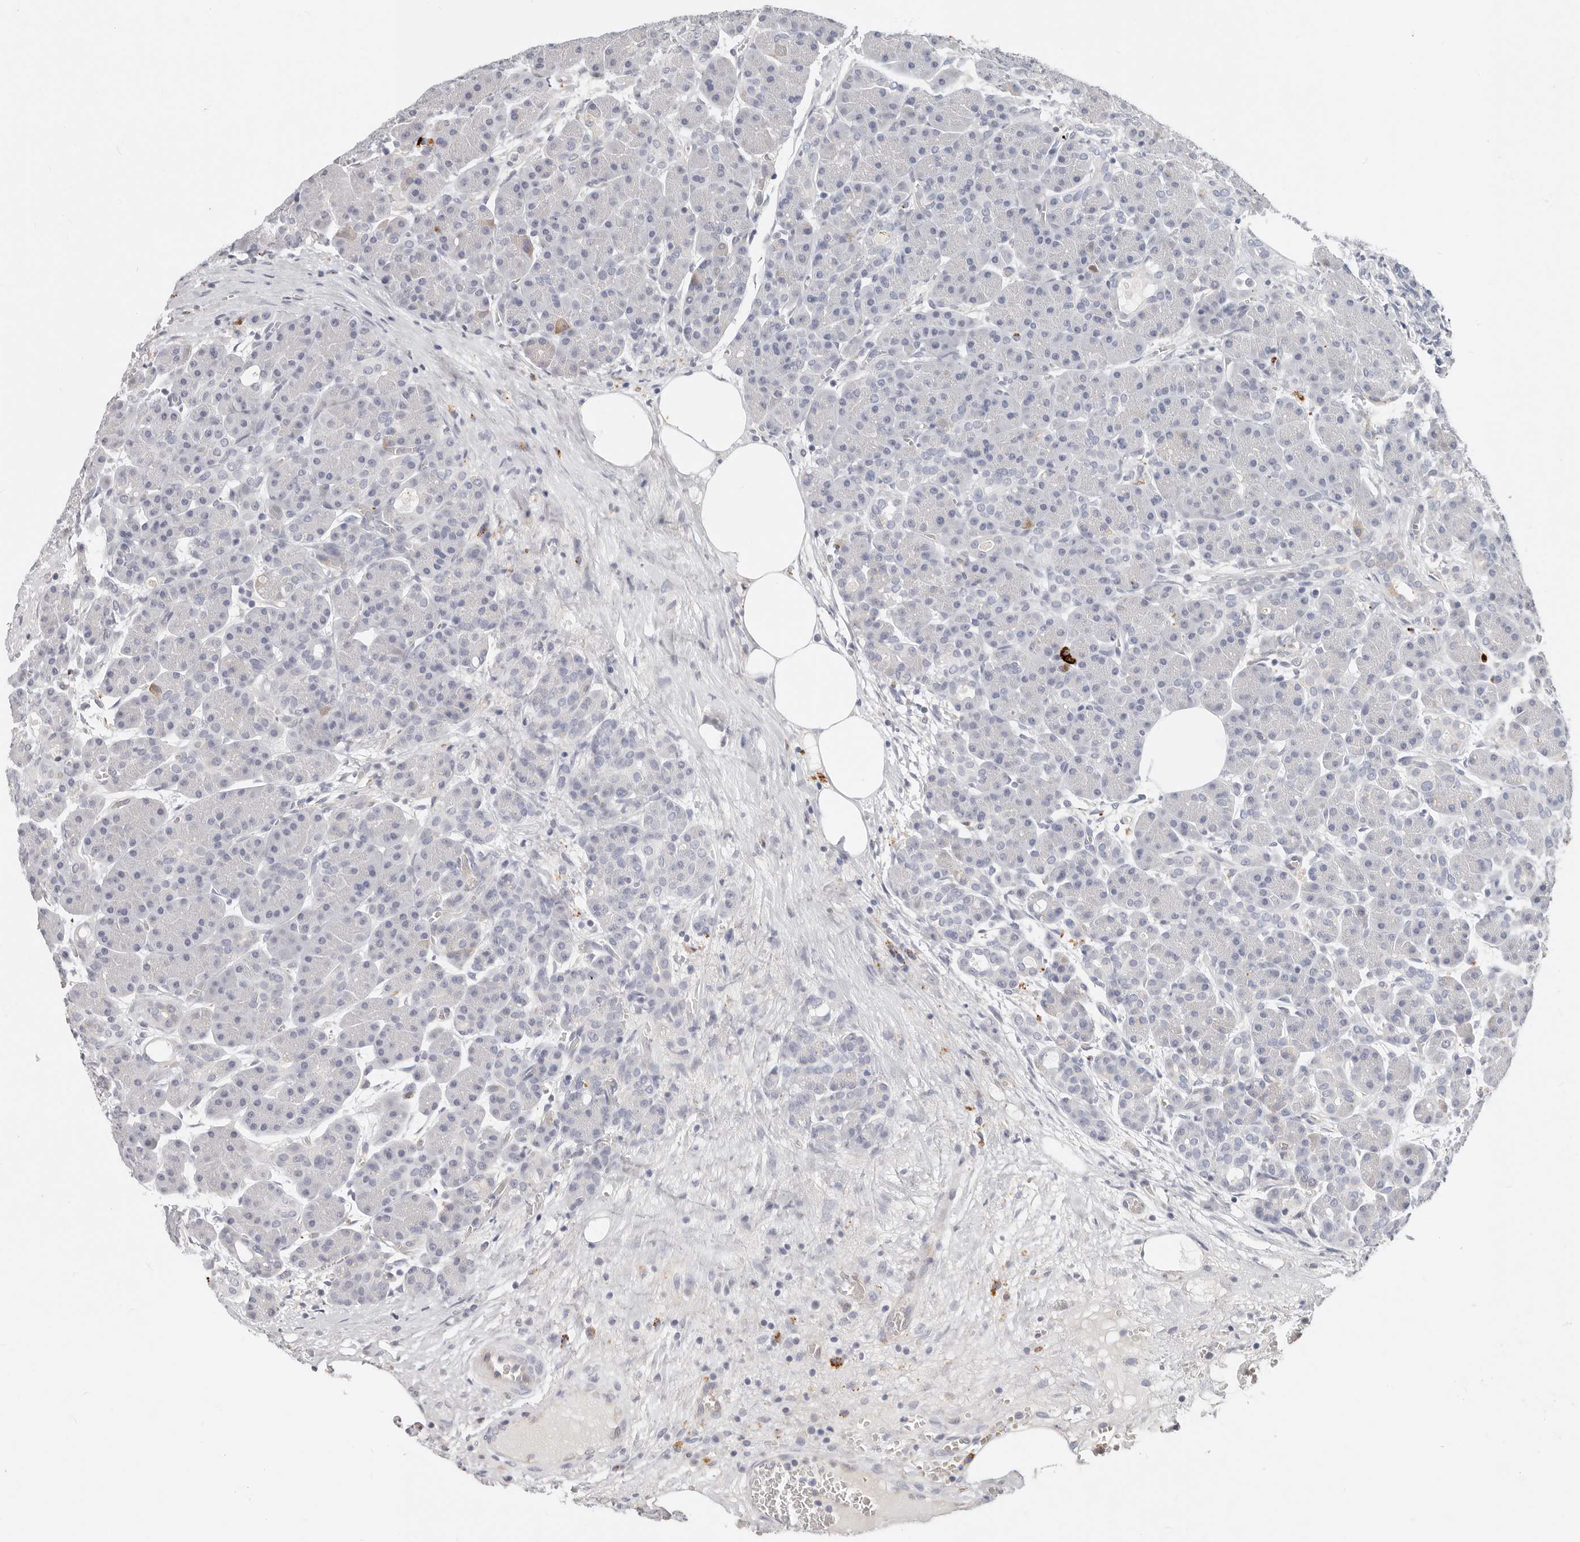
{"staining": {"intensity": "strong", "quantity": "<25%", "location": "cytoplasmic/membranous"}, "tissue": "pancreas", "cell_type": "Exocrine glandular cells", "image_type": "normal", "snomed": [{"axis": "morphology", "description": "Normal tissue, NOS"}, {"axis": "topography", "description": "Pancreas"}], "caption": "Protein positivity by IHC demonstrates strong cytoplasmic/membranous expression in approximately <25% of exocrine glandular cells in benign pancreas. The protein of interest is shown in brown color, while the nuclei are stained blue.", "gene": "ZRANB1", "patient": {"sex": "male", "age": 63}}